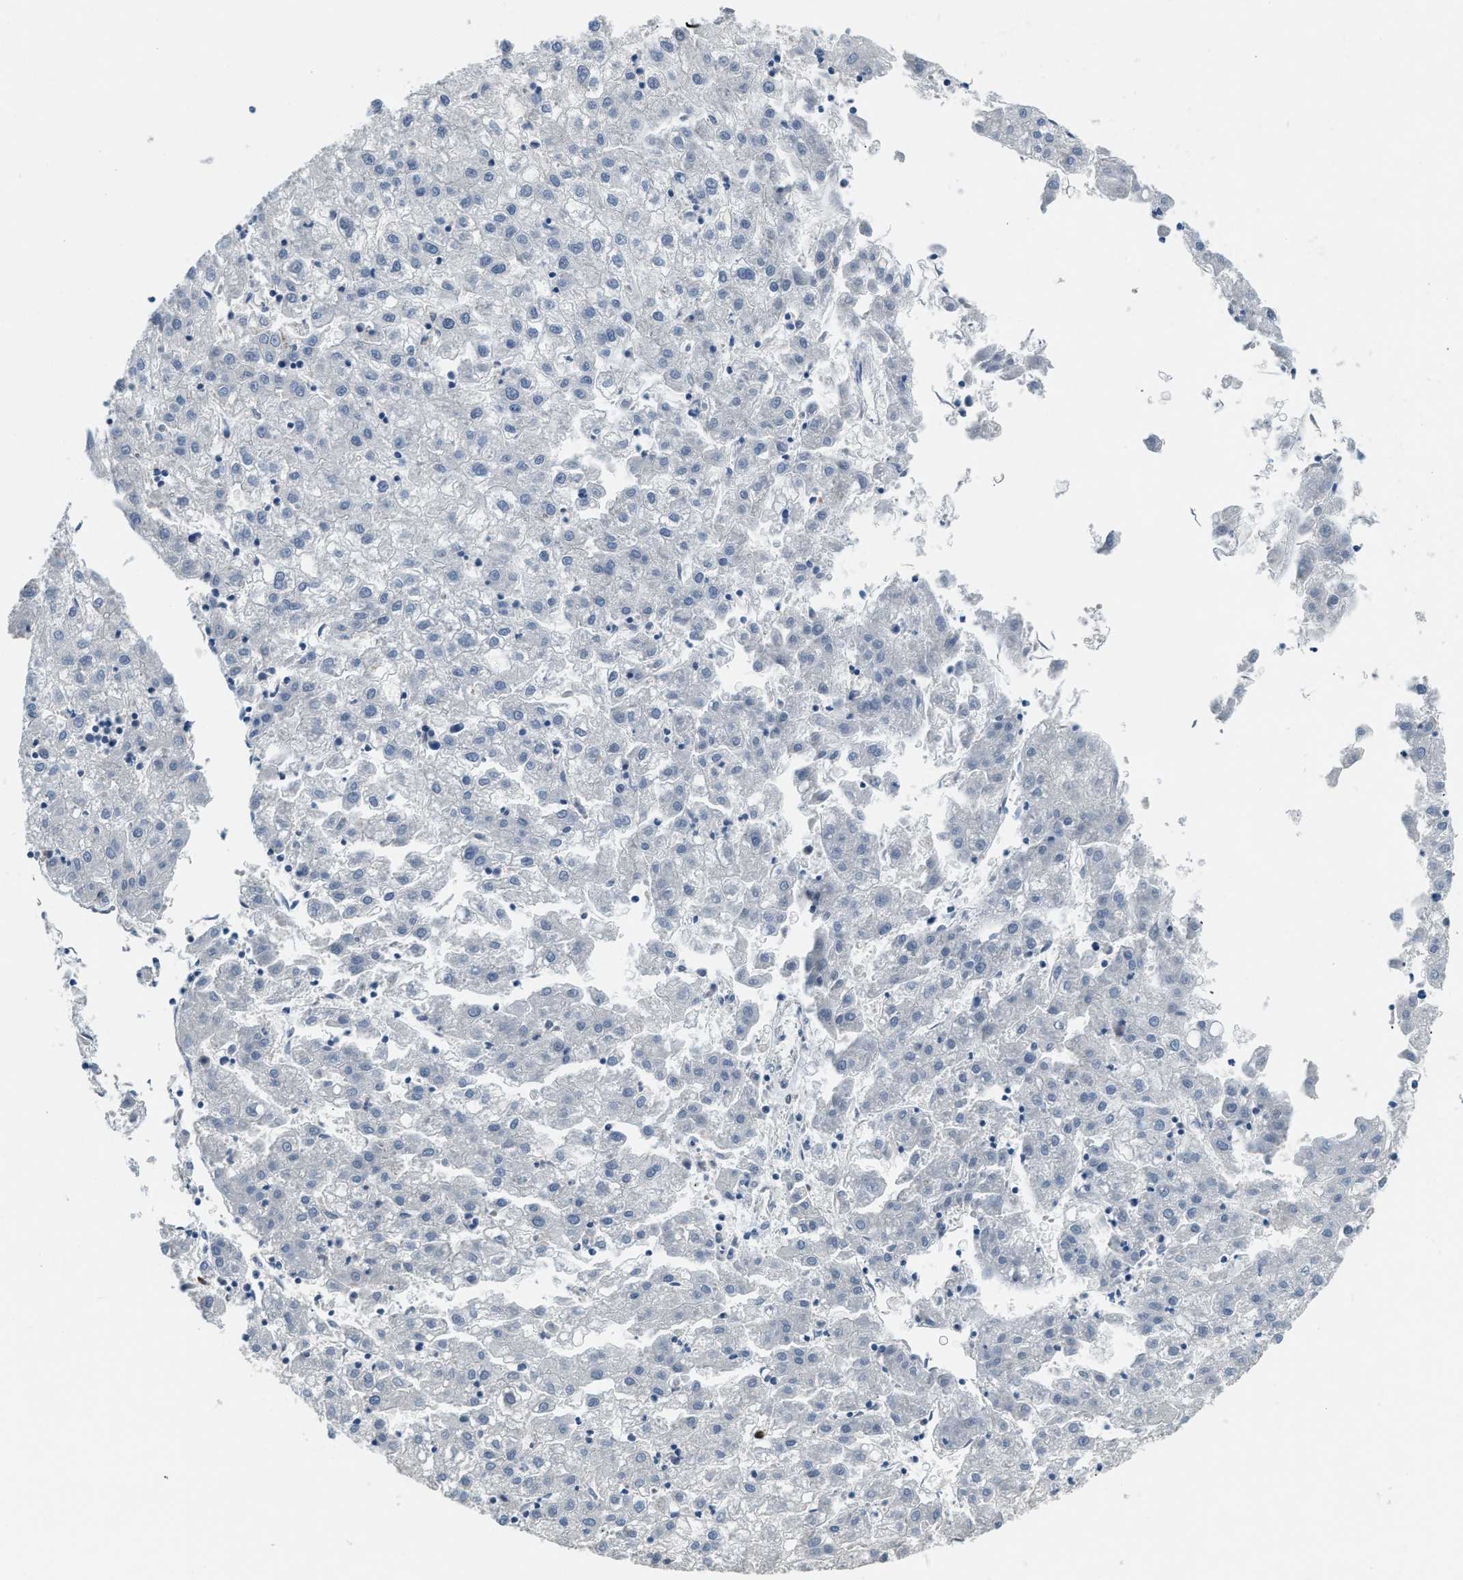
{"staining": {"intensity": "negative", "quantity": "none", "location": "none"}, "tissue": "liver cancer", "cell_type": "Tumor cells", "image_type": "cancer", "snomed": [{"axis": "morphology", "description": "Carcinoma, Hepatocellular, NOS"}, {"axis": "topography", "description": "Liver"}], "caption": "This is an immunohistochemistry micrograph of human liver hepatocellular carcinoma. There is no positivity in tumor cells.", "gene": "TMEM154", "patient": {"sex": "male", "age": 72}}